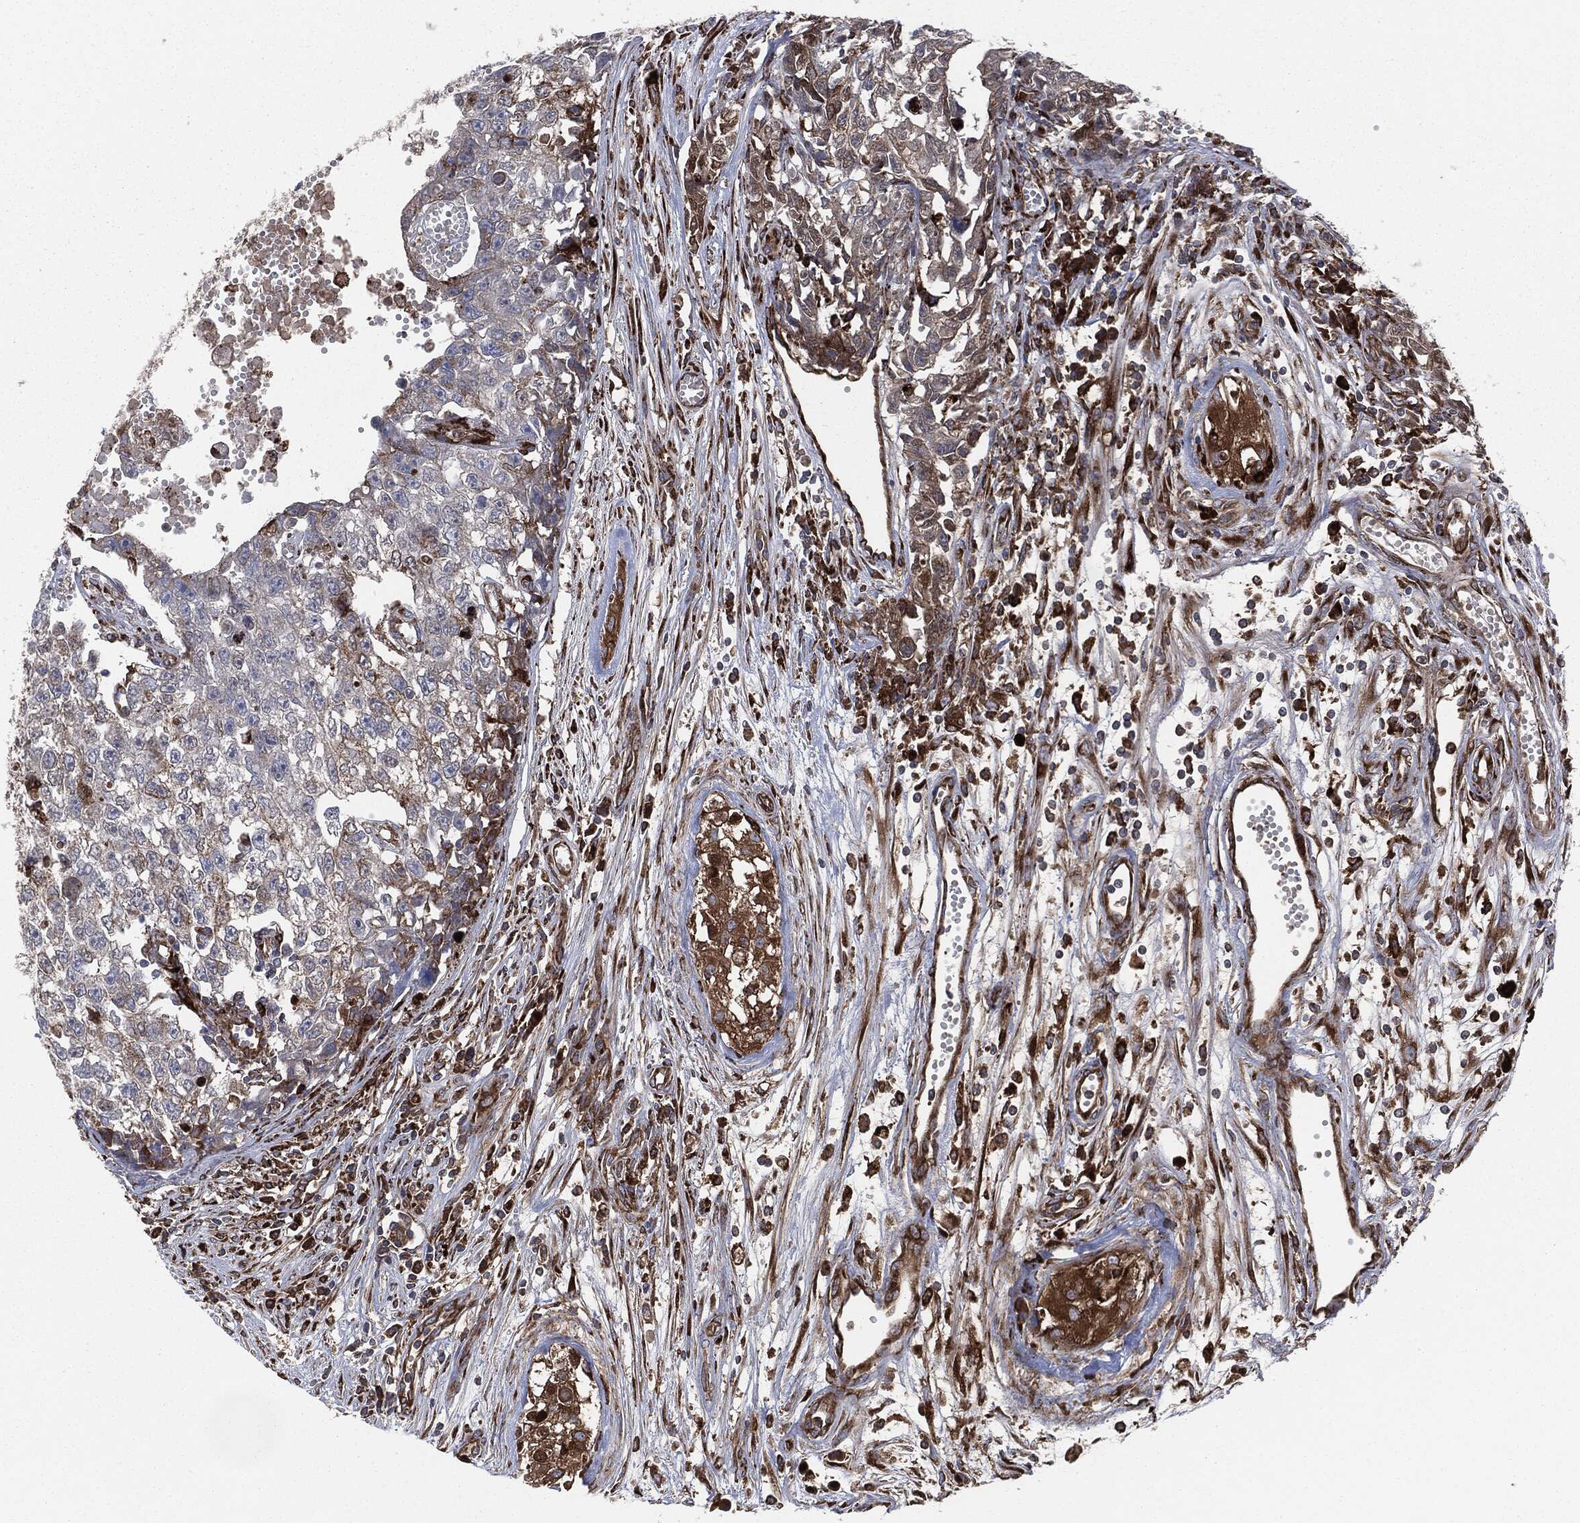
{"staining": {"intensity": "moderate", "quantity": "<25%", "location": "cytoplasmic/membranous"}, "tissue": "testis cancer", "cell_type": "Tumor cells", "image_type": "cancer", "snomed": [{"axis": "morphology", "description": "Seminoma, NOS"}, {"axis": "morphology", "description": "Carcinoma, Embryonal, NOS"}, {"axis": "topography", "description": "Testis"}], "caption": "Immunohistochemical staining of human testis cancer (embryonal carcinoma) shows low levels of moderate cytoplasmic/membranous protein positivity in about <25% of tumor cells.", "gene": "CALR", "patient": {"sex": "male", "age": 22}}